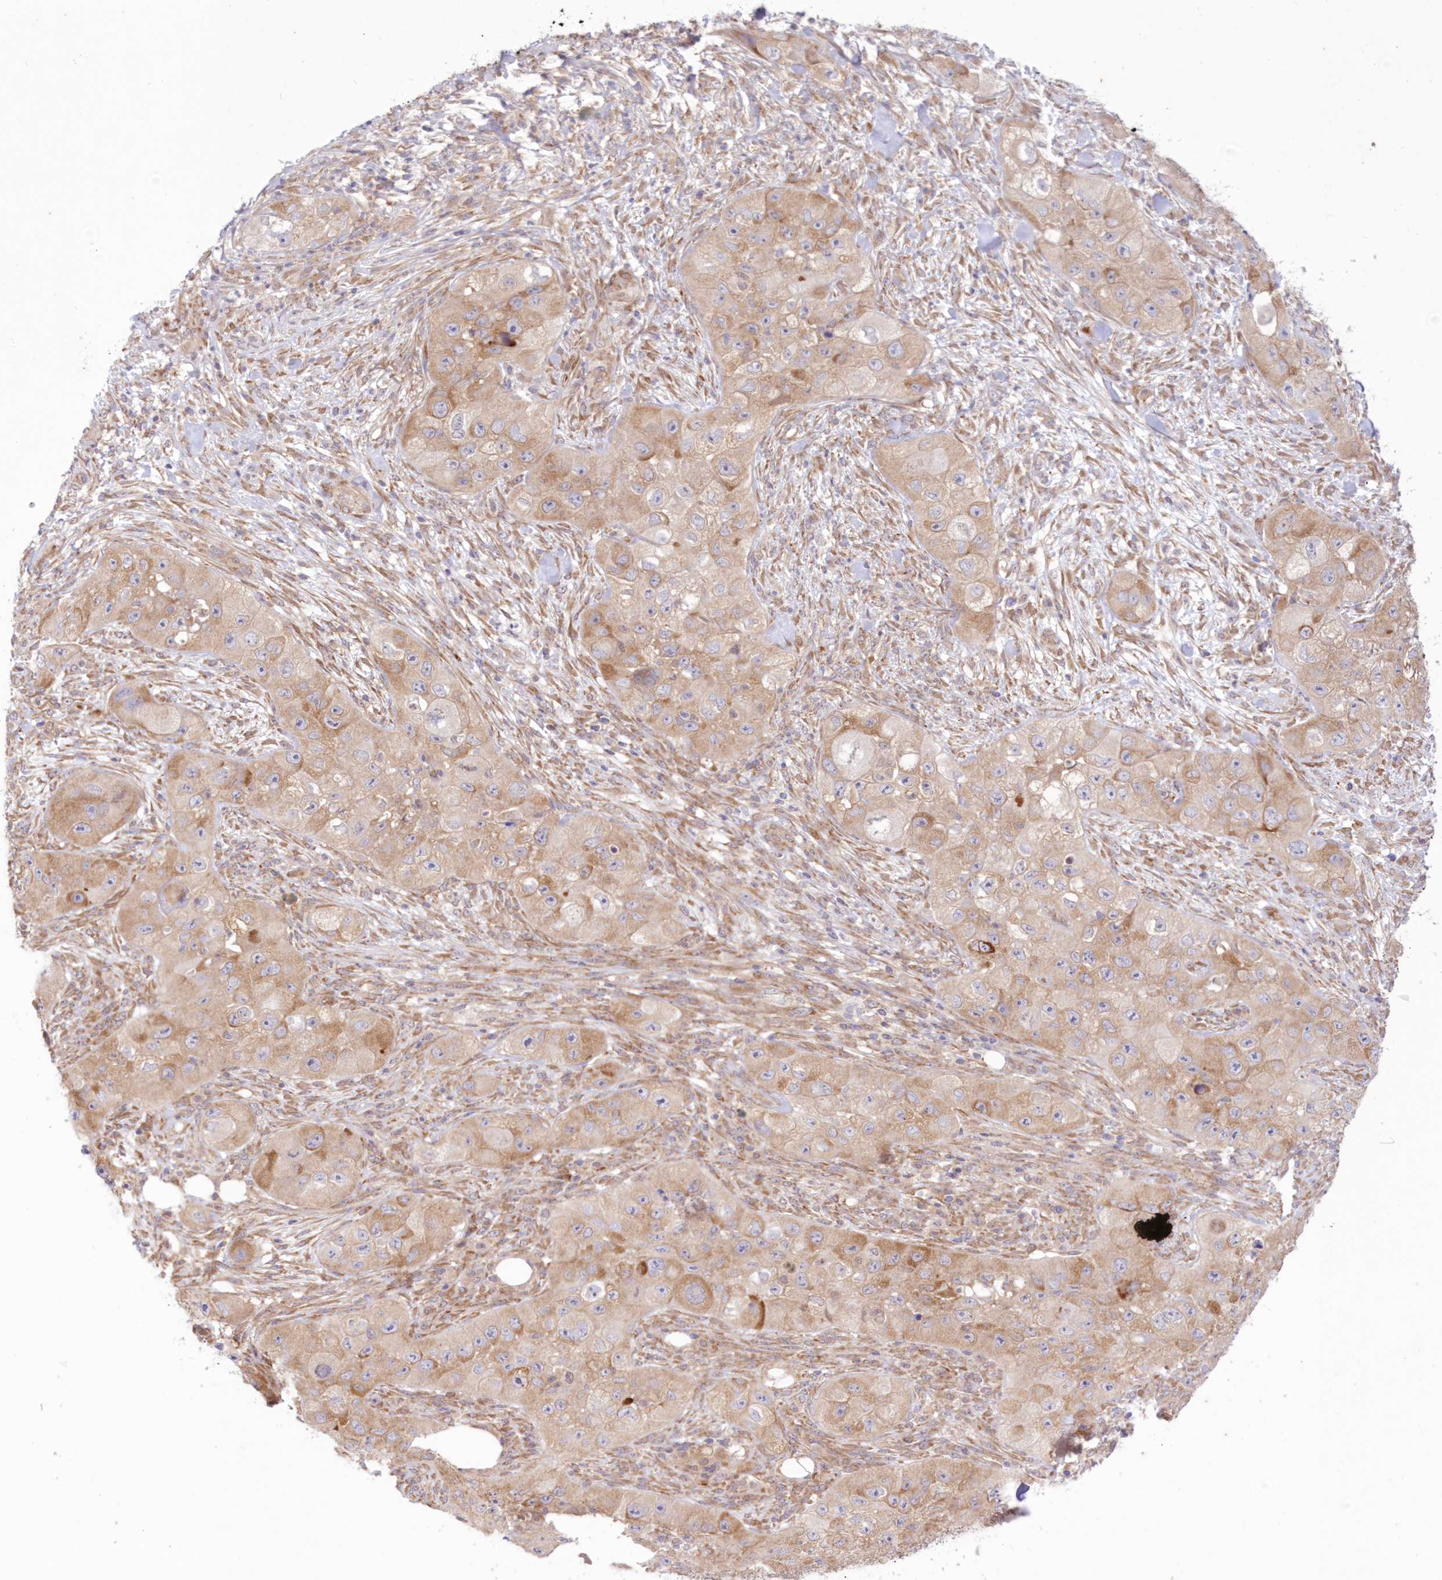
{"staining": {"intensity": "moderate", "quantity": ">75%", "location": "cytoplasmic/membranous"}, "tissue": "skin cancer", "cell_type": "Tumor cells", "image_type": "cancer", "snomed": [{"axis": "morphology", "description": "Squamous cell carcinoma, NOS"}, {"axis": "topography", "description": "Skin"}, {"axis": "topography", "description": "Subcutis"}], "caption": "This is a micrograph of immunohistochemistry staining of skin cancer, which shows moderate positivity in the cytoplasmic/membranous of tumor cells.", "gene": "RNPEP", "patient": {"sex": "male", "age": 73}}